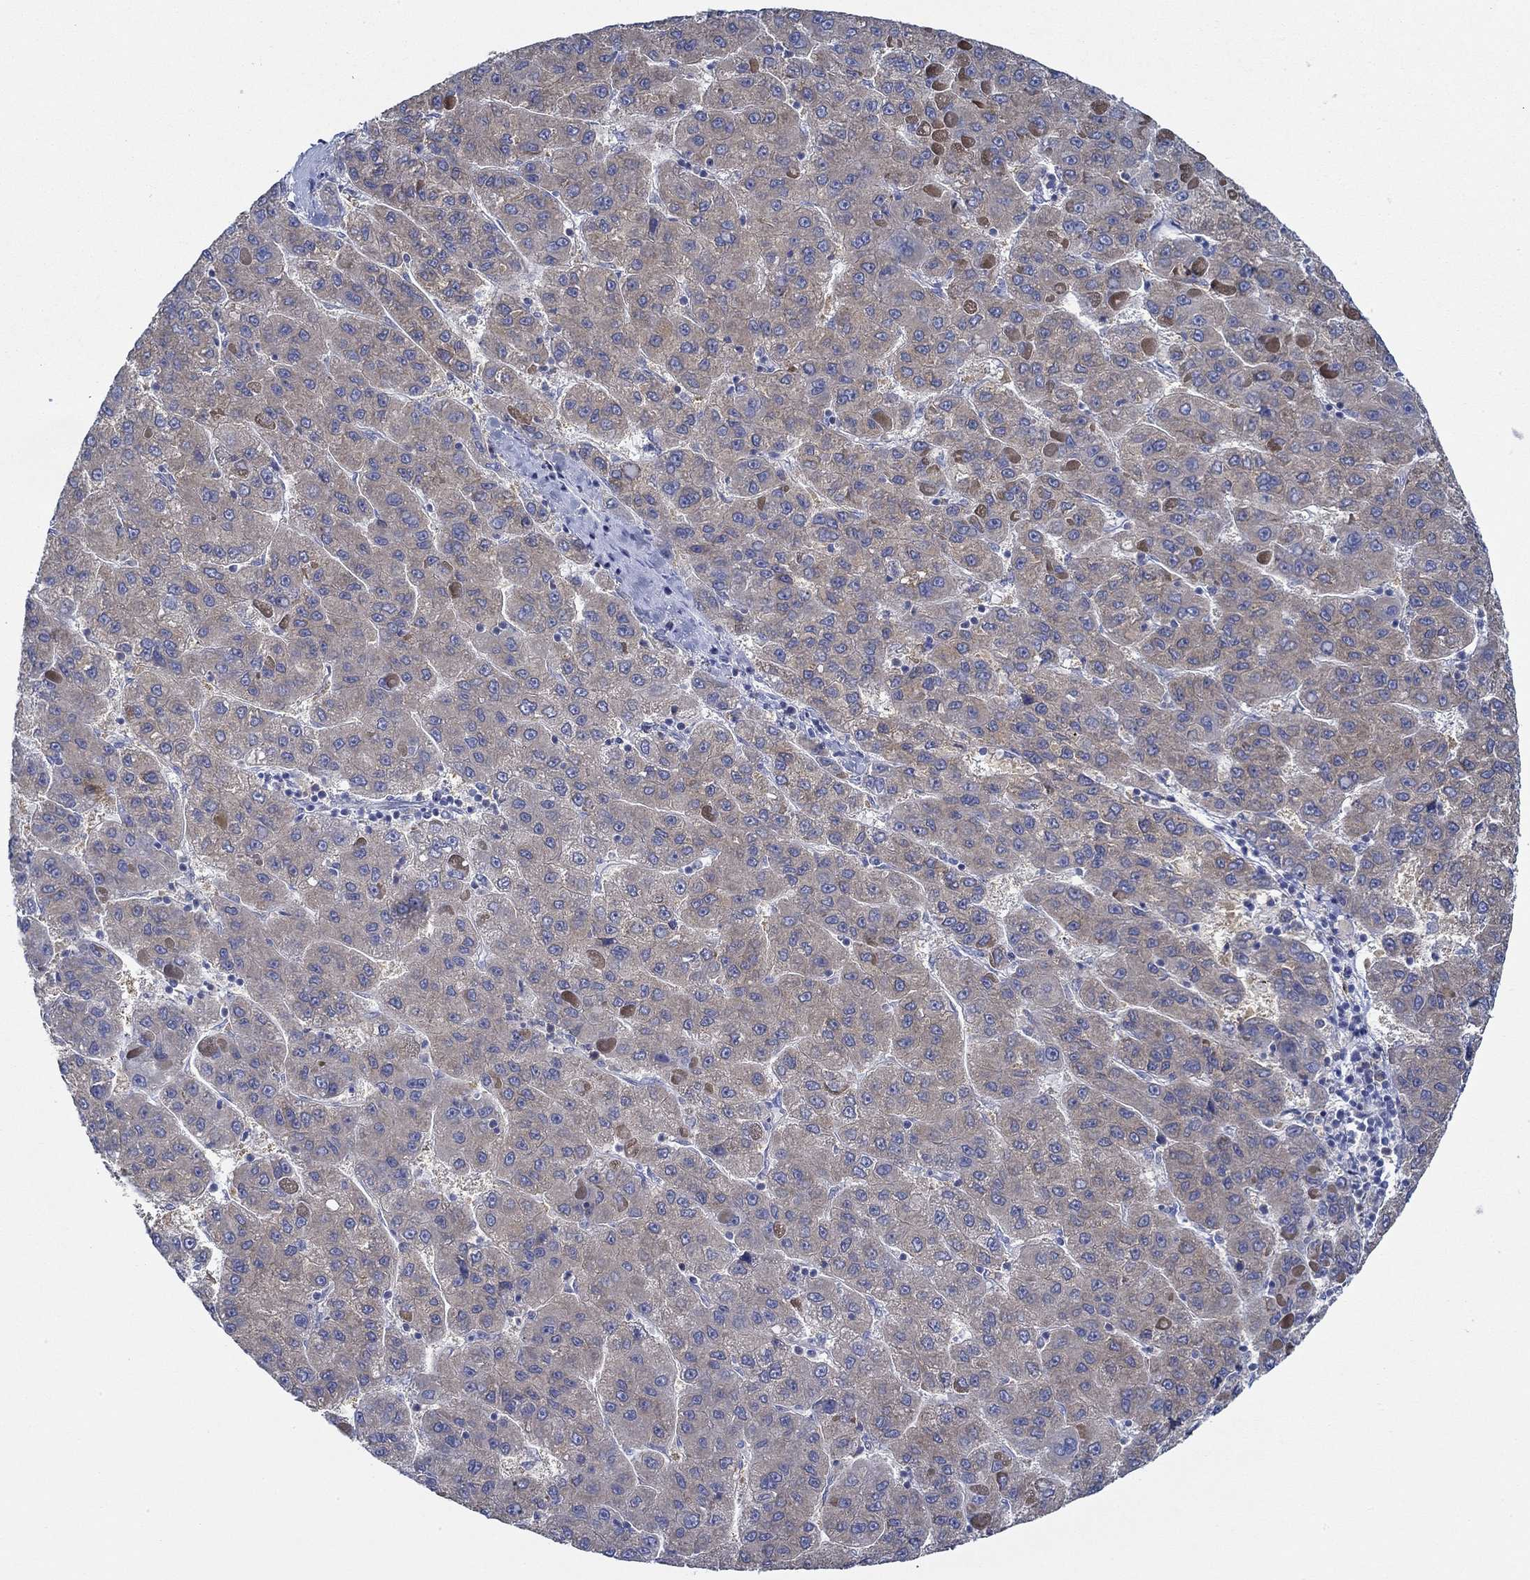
{"staining": {"intensity": "moderate", "quantity": "<25%", "location": "cytoplasmic/membranous"}, "tissue": "liver cancer", "cell_type": "Tumor cells", "image_type": "cancer", "snomed": [{"axis": "morphology", "description": "Carcinoma, Hepatocellular, NOS"}, {"axis": "topography", "description": "Liver"}], "caption": "An immunohistochemistry (IHC) histopathology image of neoplastic tissue is shown. Protein staining in brown highlights moderate cytoplasmic/membranous positivity in liver cancer (hepatocellular carcinoma) within tumor cells. The protein of interest is stained brown, and the nuclei are stained in blue (DAB (3,3'-diaminobenzidine) IHC with brightfield microscopy, high magnification).", "gene": "SLC27A3", "patient": {"sex": "female", "age": 82}}